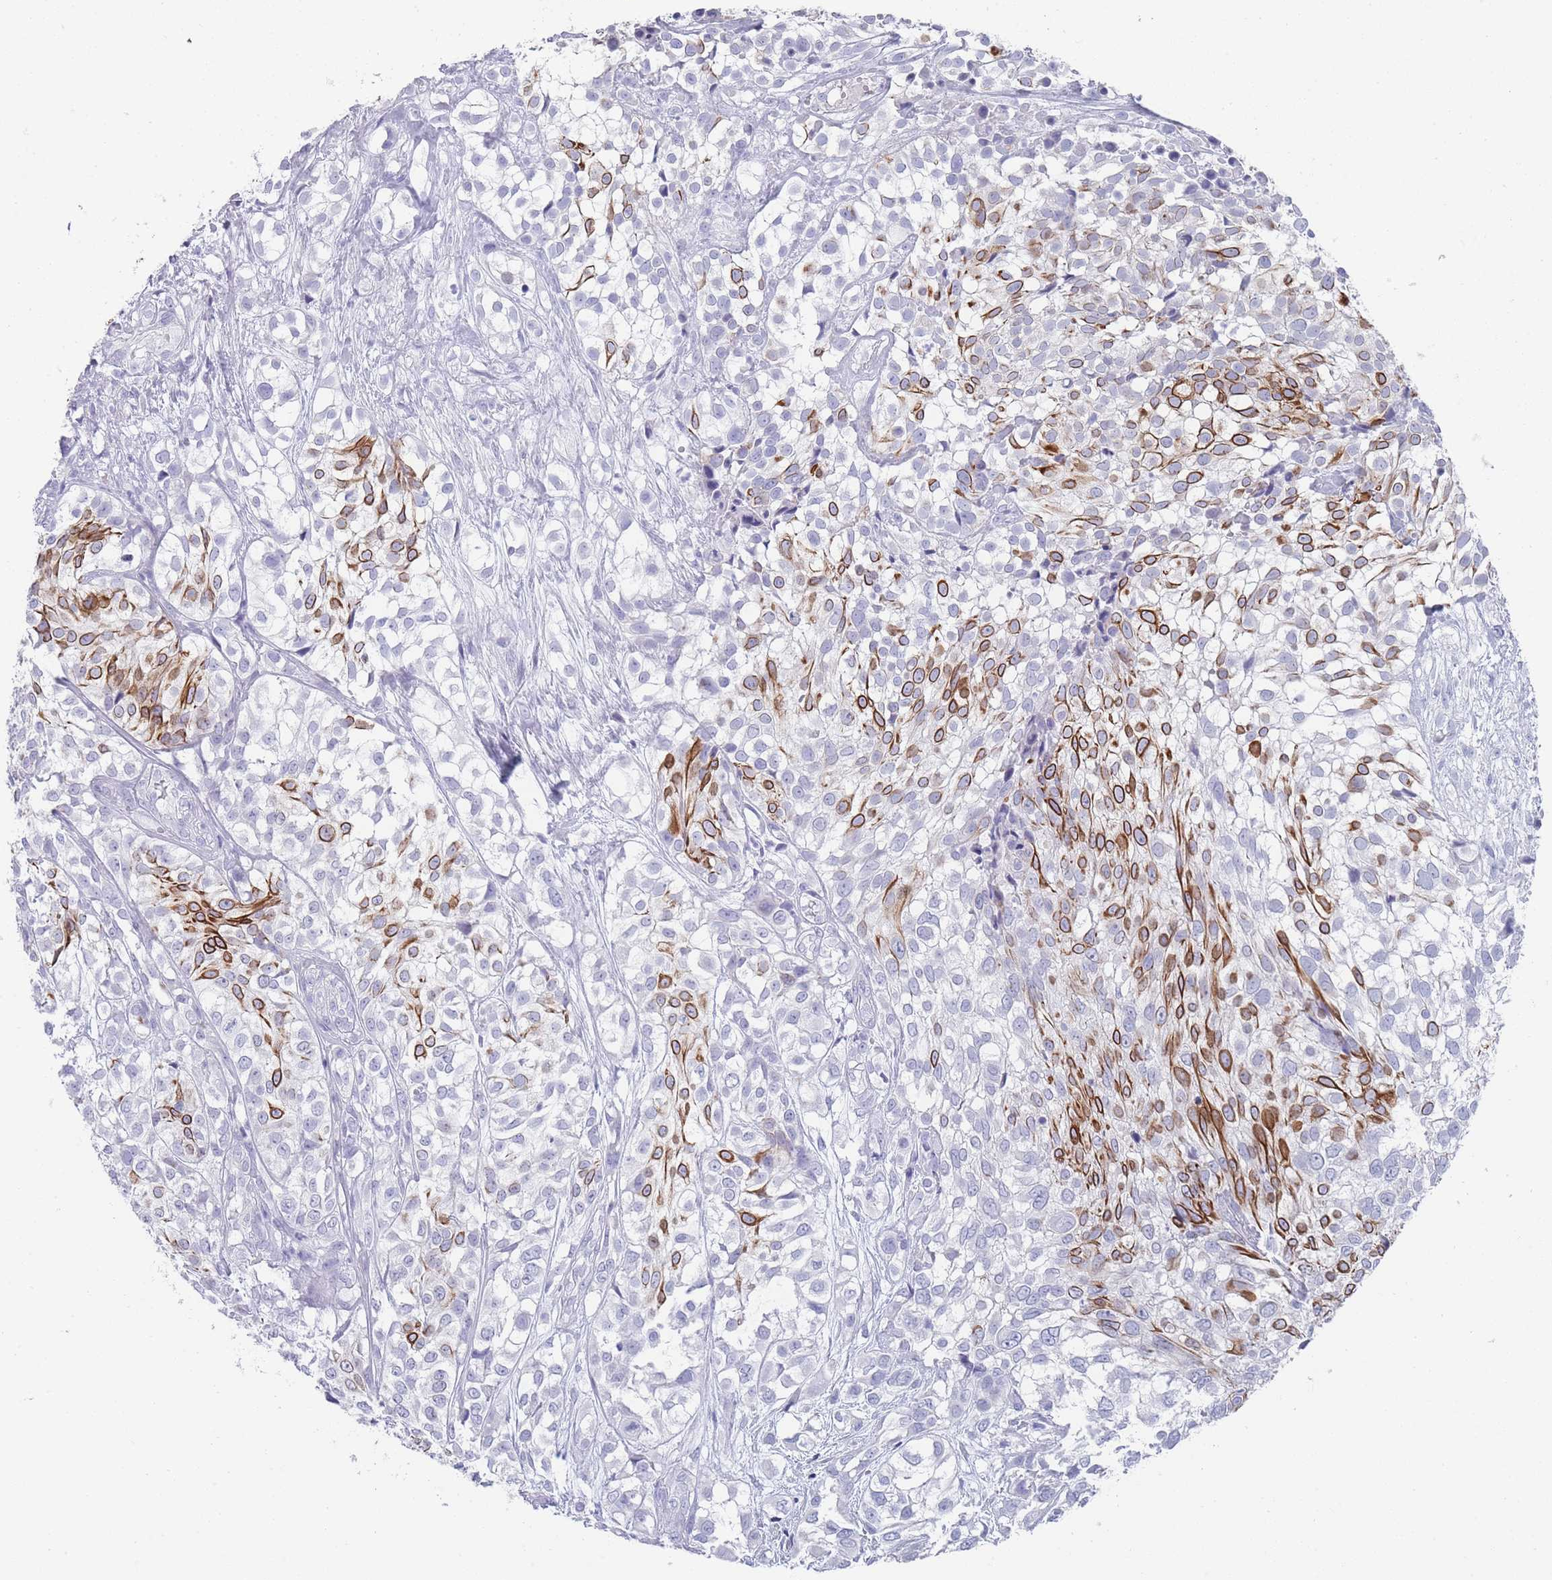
{"staining": {"intensity": "strong", "quantity": "25%-75%", "location": "cytoplasmic/membranous"}, "tissue": "urothelial cancer", "cell_type": "Tumor cells", "image_type": "cancer", "snomed": [{"axis": "morphology", "description": "Urothelial carcinoma, High grade"}, {"axis": "topography", "description": "Urinary bladder"}], "caption": "Human urothelial cancer stained with a protein marker reveals strong staining in tumor cells.", "gene": "RAB2B", "patient": {"sex": "male", "age": 56}}